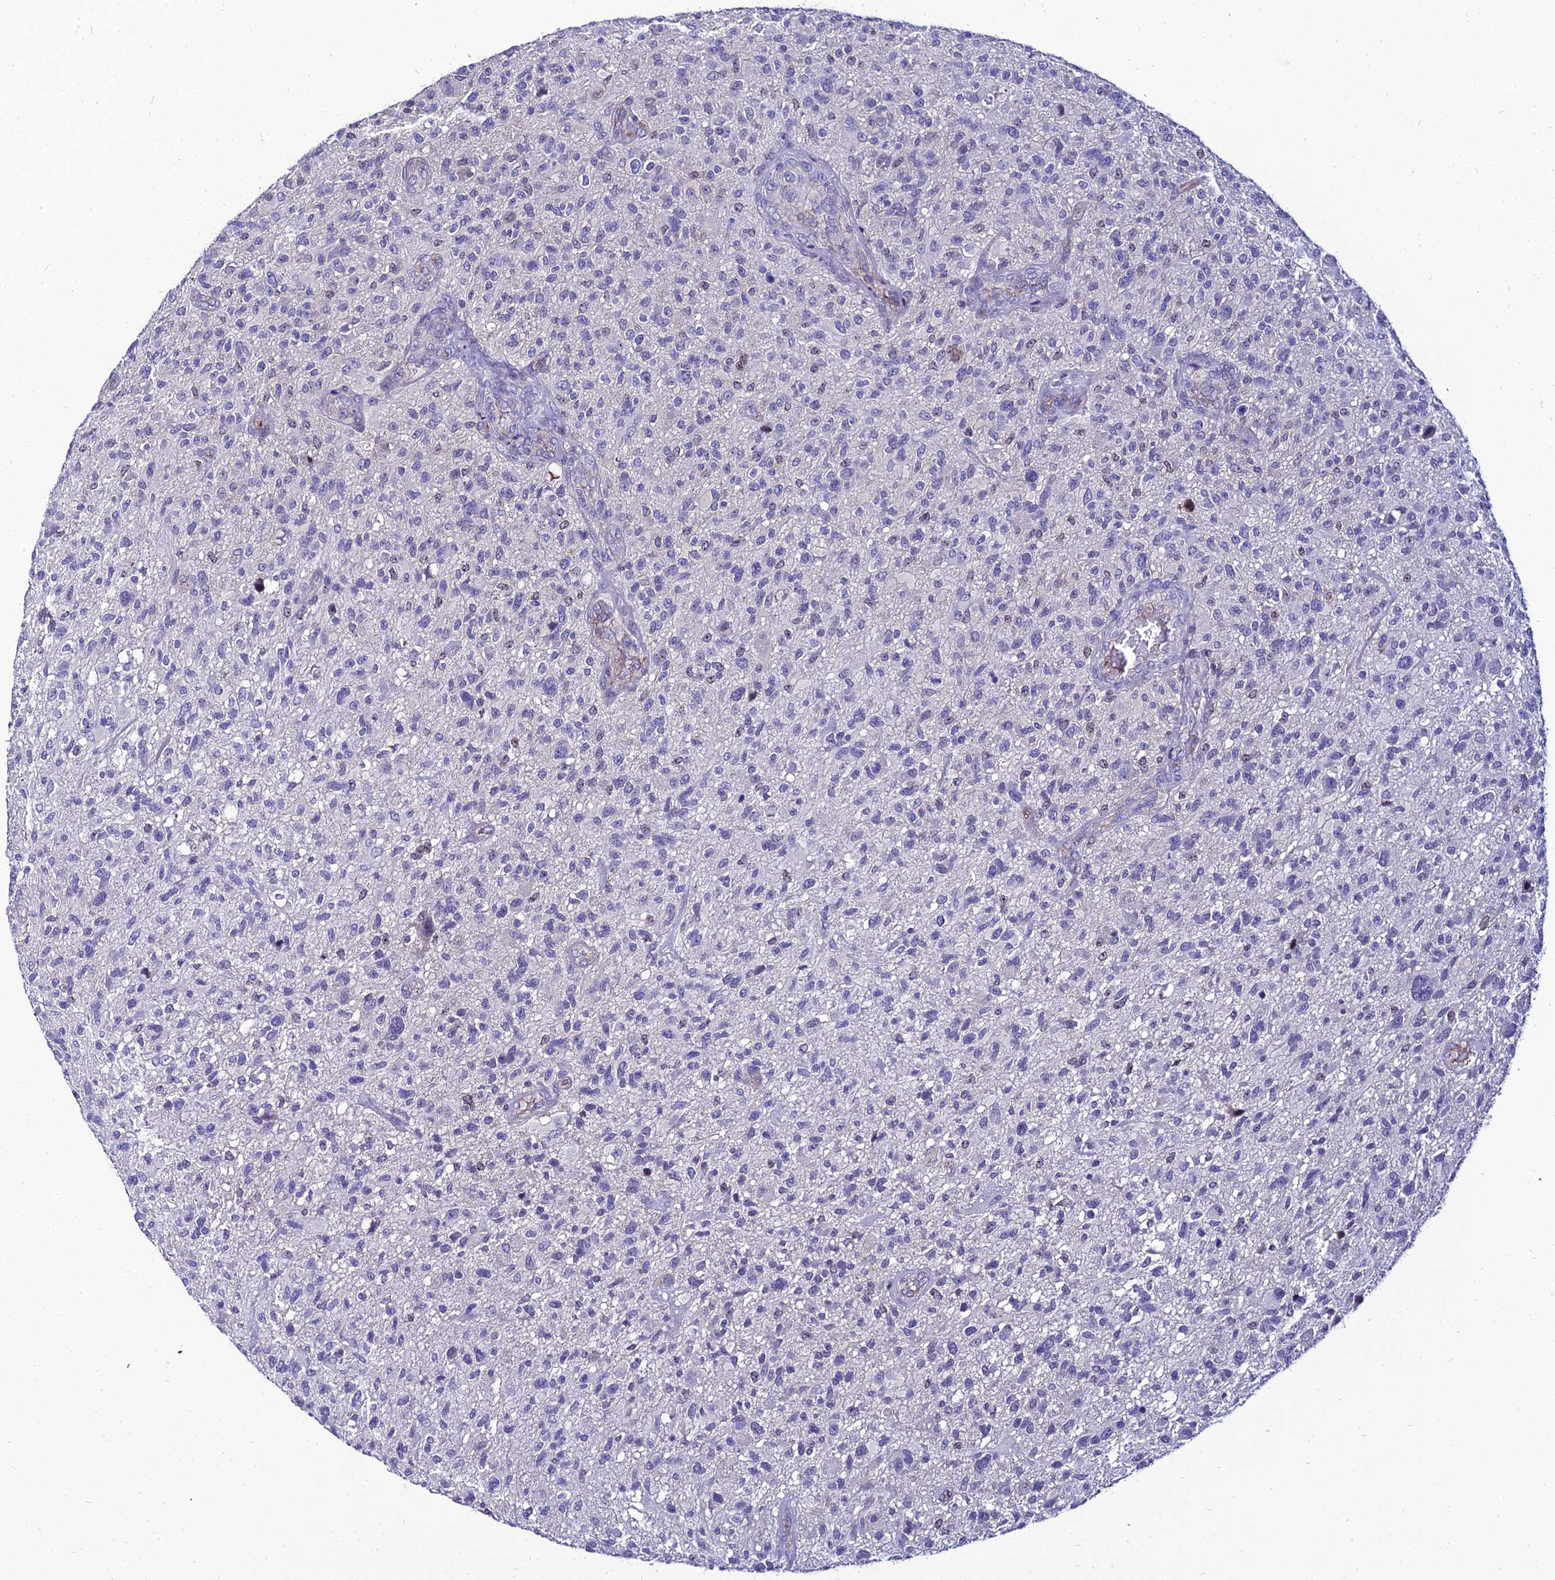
{"staining": {"intensity": "negative", "quantity": "none", "location": "none"}, "tissue": "glioma", "cell_type": "Tumor cells", "image_type": "cancer", "snomed": [{"axis": "morphology", "description": "Glioma, malignant, High grade"}, {"axis": "topography", "description": "Brain"}], "caption": "A high-resolution micrograph shows immunohistochemistry staining of glioma, which reveals no significant expression in tumor cells.", "gene": "SHQ1", "patient": {"sex": "male", "age": 47}}